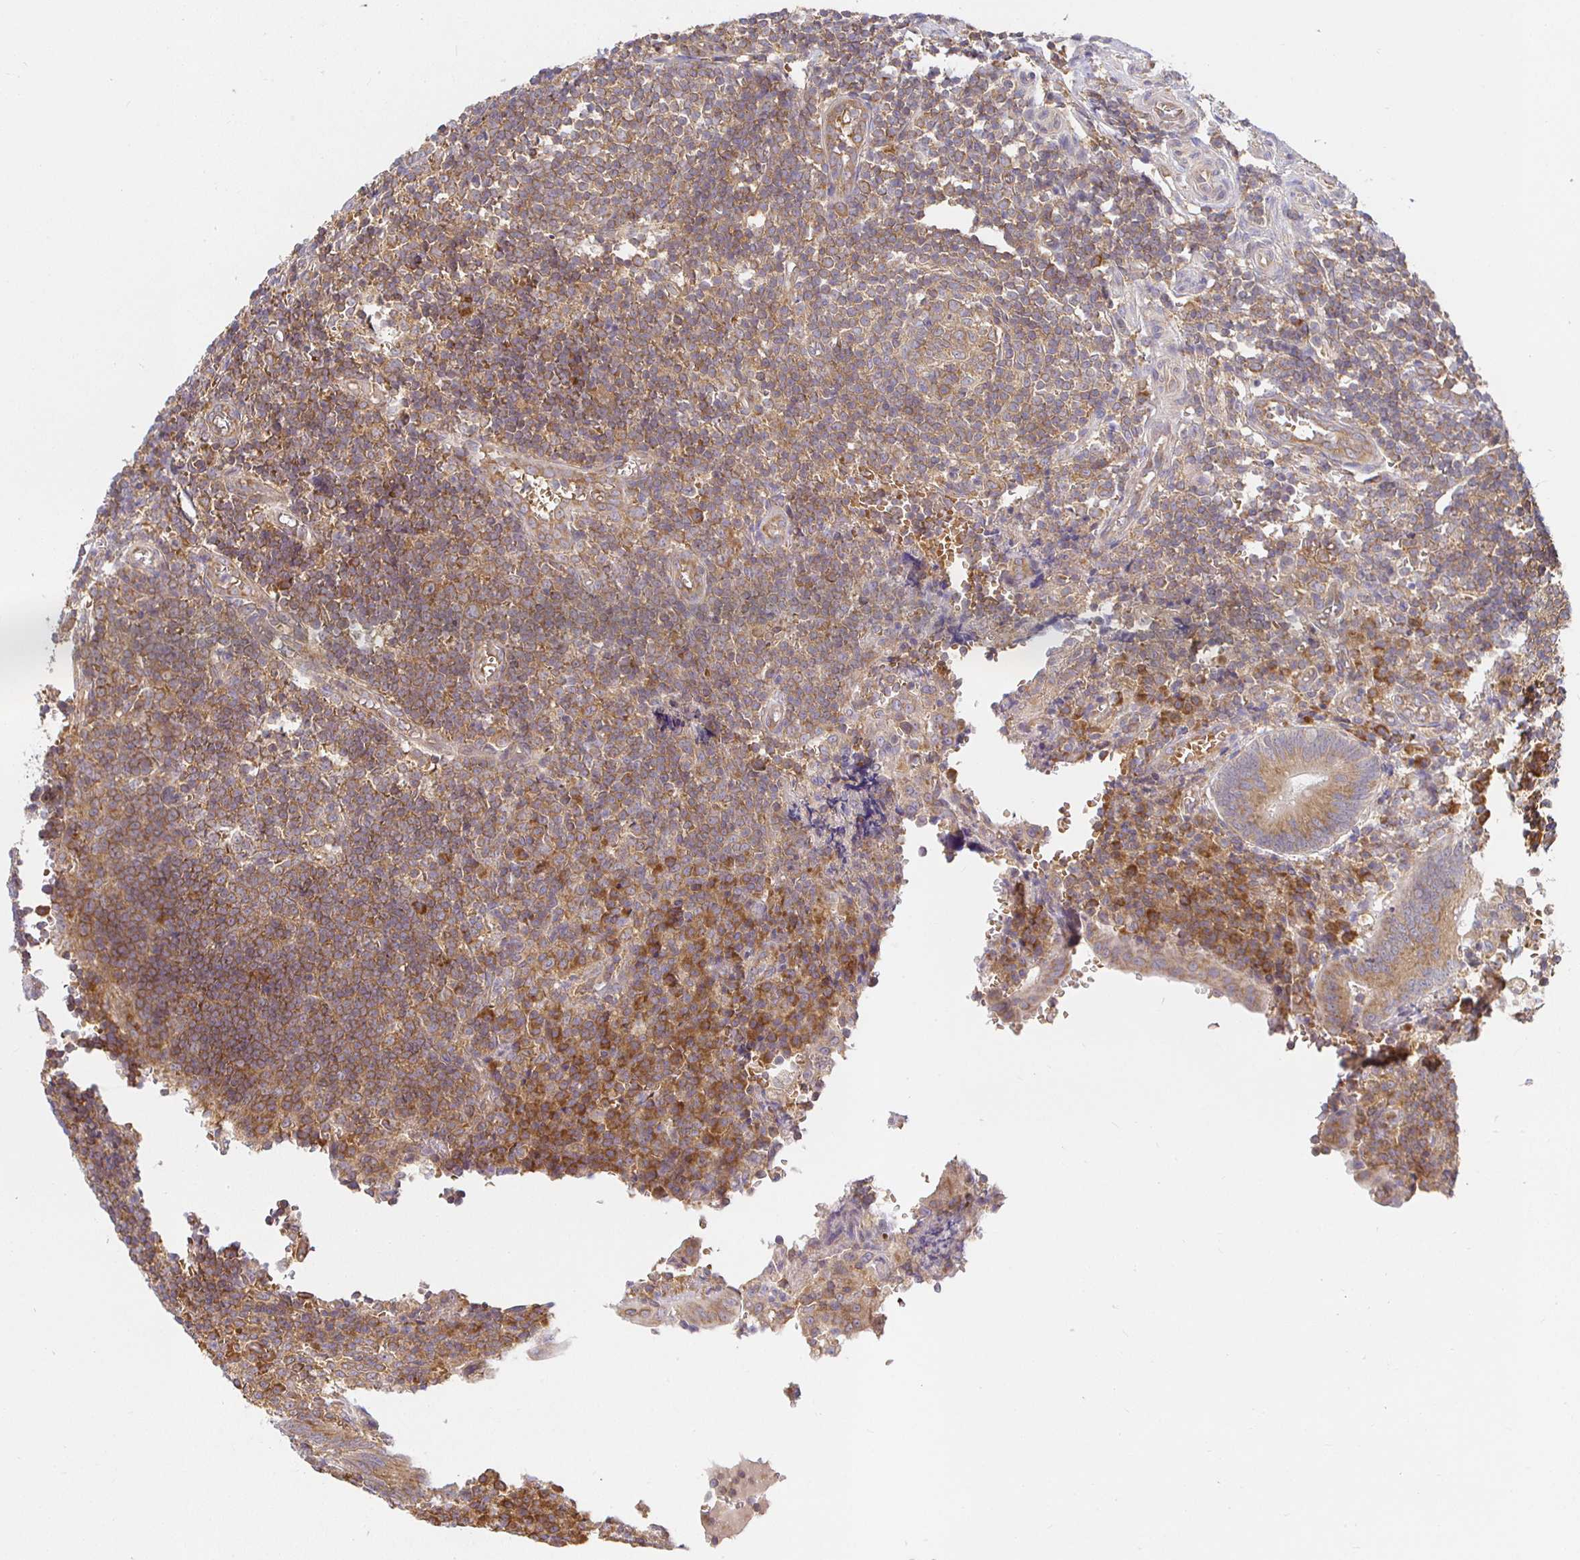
{"staining": {"intensity": "moderate", "quantity": ">75%", "location": "cytoplasmic/membranous"}, "tissue": "appendix", "cell_type": "Glandular cells", "image_type": "normal", "snomed": [{"axis": "morphology", "description": "Normal tissue, NOS"}, {"axis": "topography", "description": "Appendix"}], "caption": "Brown immunohistochemical staining in normal human appendix exhibits moderate cytoplasmic/membranous positivity in about >75% of glandular cells.", "gene": "IRAK1", "patient": {"sex": "male", "age": 18}}